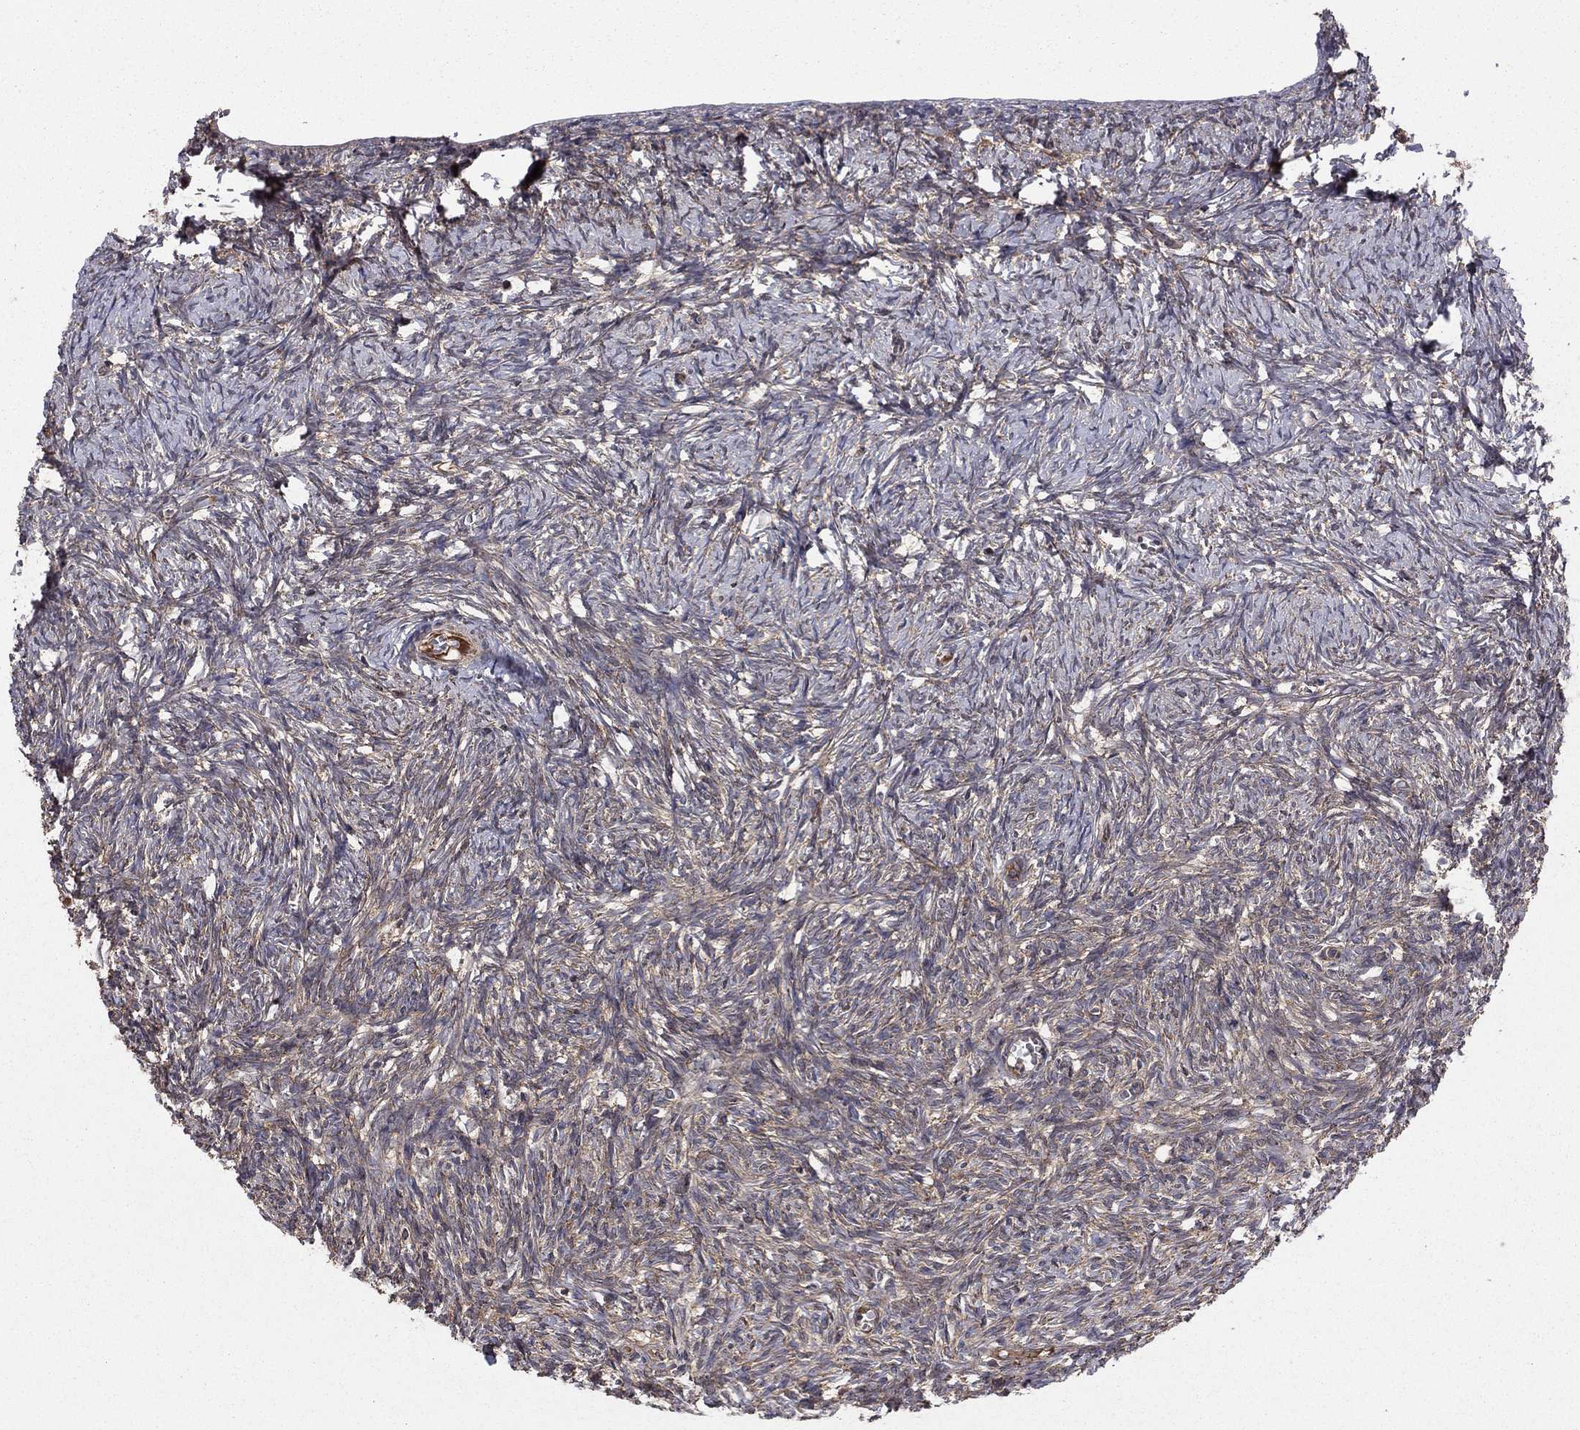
{"staining": {"intensity": "negative", "quantity": "none", "location": "none"}, "tissue": "ovary", "cell_type": "Ovarian stroma cells", "image_type": "normal", "snomed": [{"axis": "morphology", "description": "Normal tissue, NOS"}, {"axis": "topography", "description": "Ovary"}], "caption": "DAB (3,3'-diaminobenzidine) immunohistochemical staining of normal ovary shows no significant positivity in ovarian stroma cells.", "gene": "BABAM2", "patient": {"sex": "female", "age": 43}}